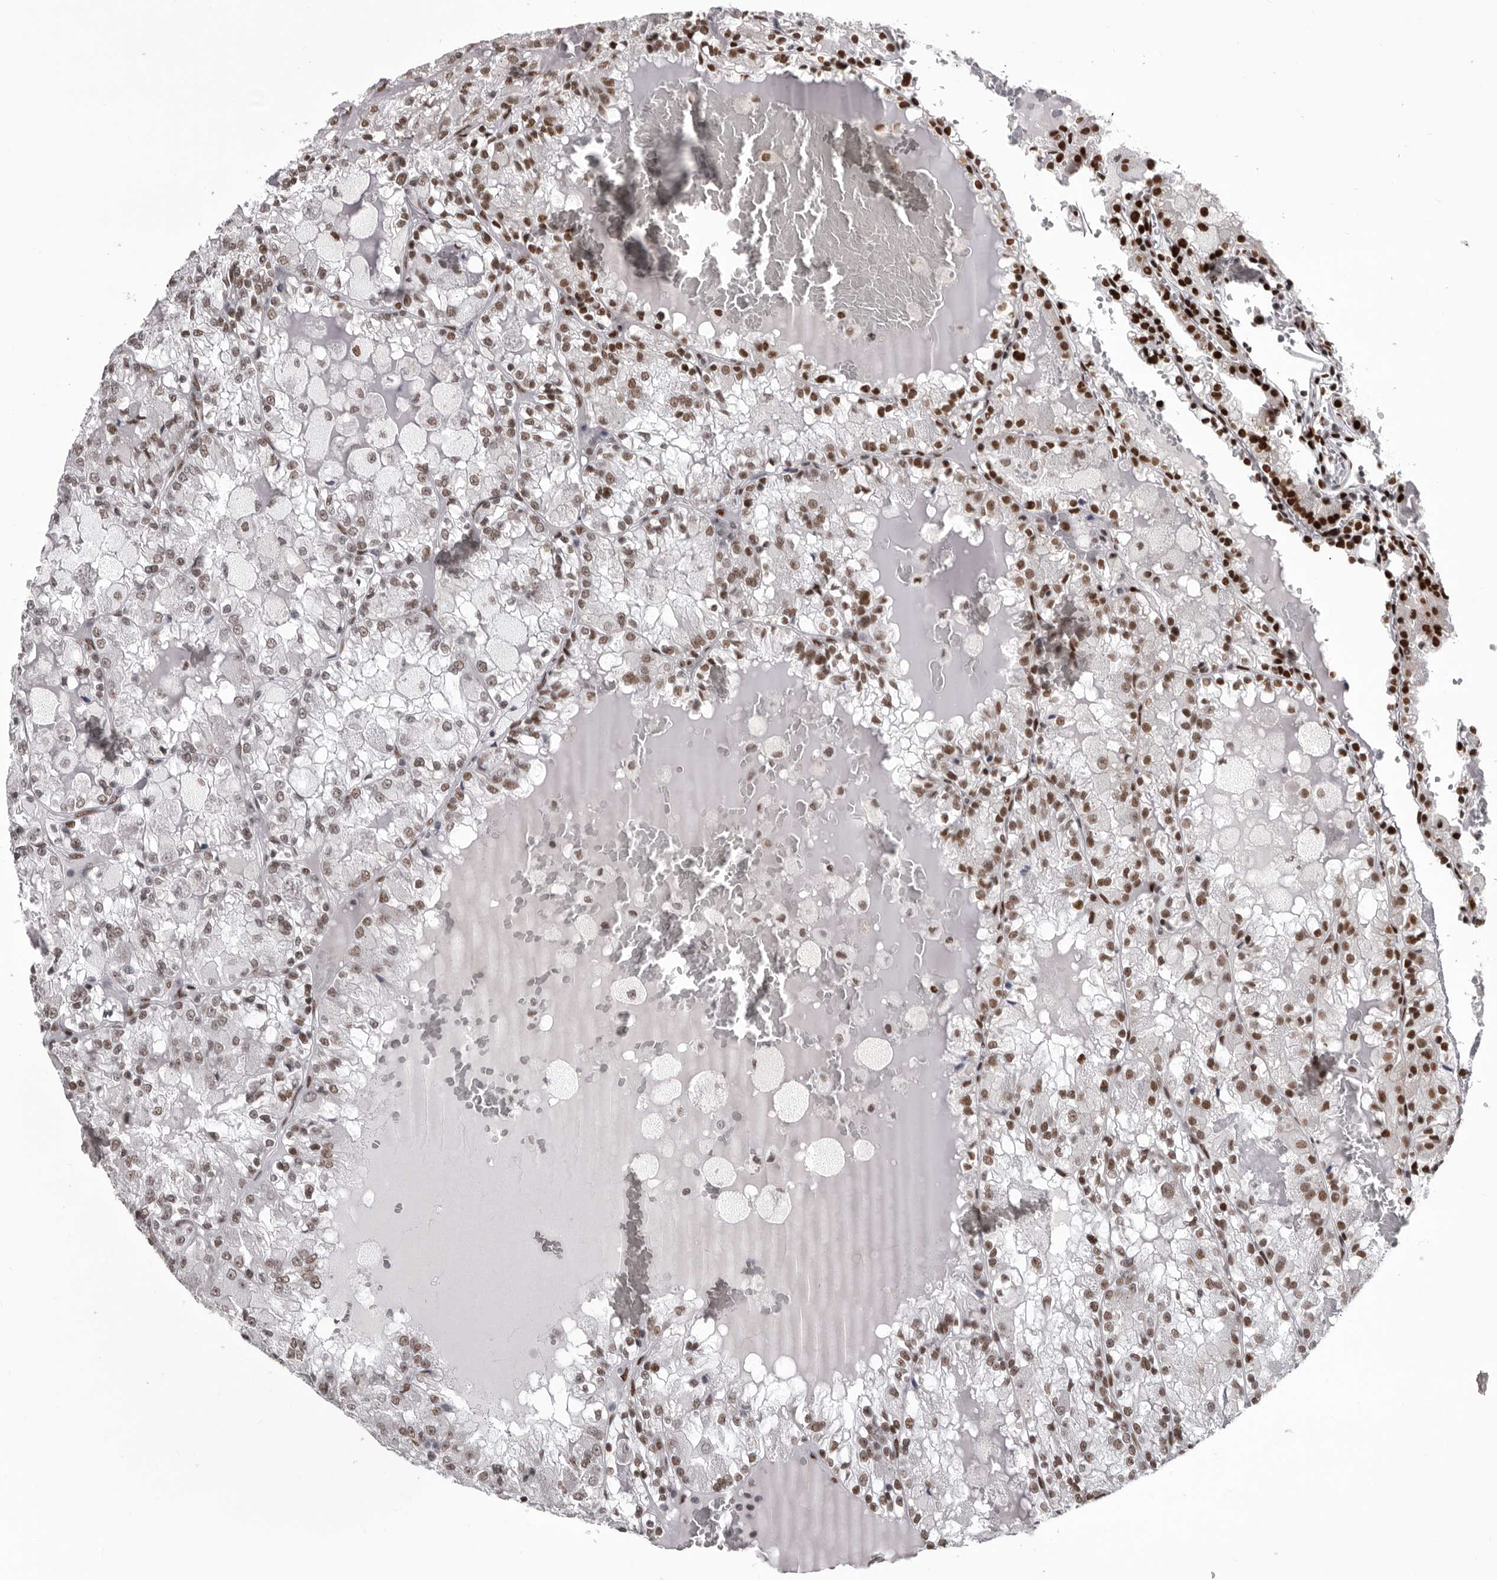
{"staining": {"intensity": "strong", "quantity": ">75%", "location": "nuclear"}, "tissue": "renal cancer", "cell_type": "Tumor cells", "image_type": "cancer", "snomed": [{"axis": "morphology", "description": "Adenocarcinoma, NOS"}, {"axis": "topography", "description": "Kidney"}], "caption": "Brown immunohistochemical staining in human adenocarcinoma (renal) reveals strong nuclear staining in approximately >75% of tumor cells.", "gene": "NUMA1", "patient": {"sex": "female", "age": 56}}